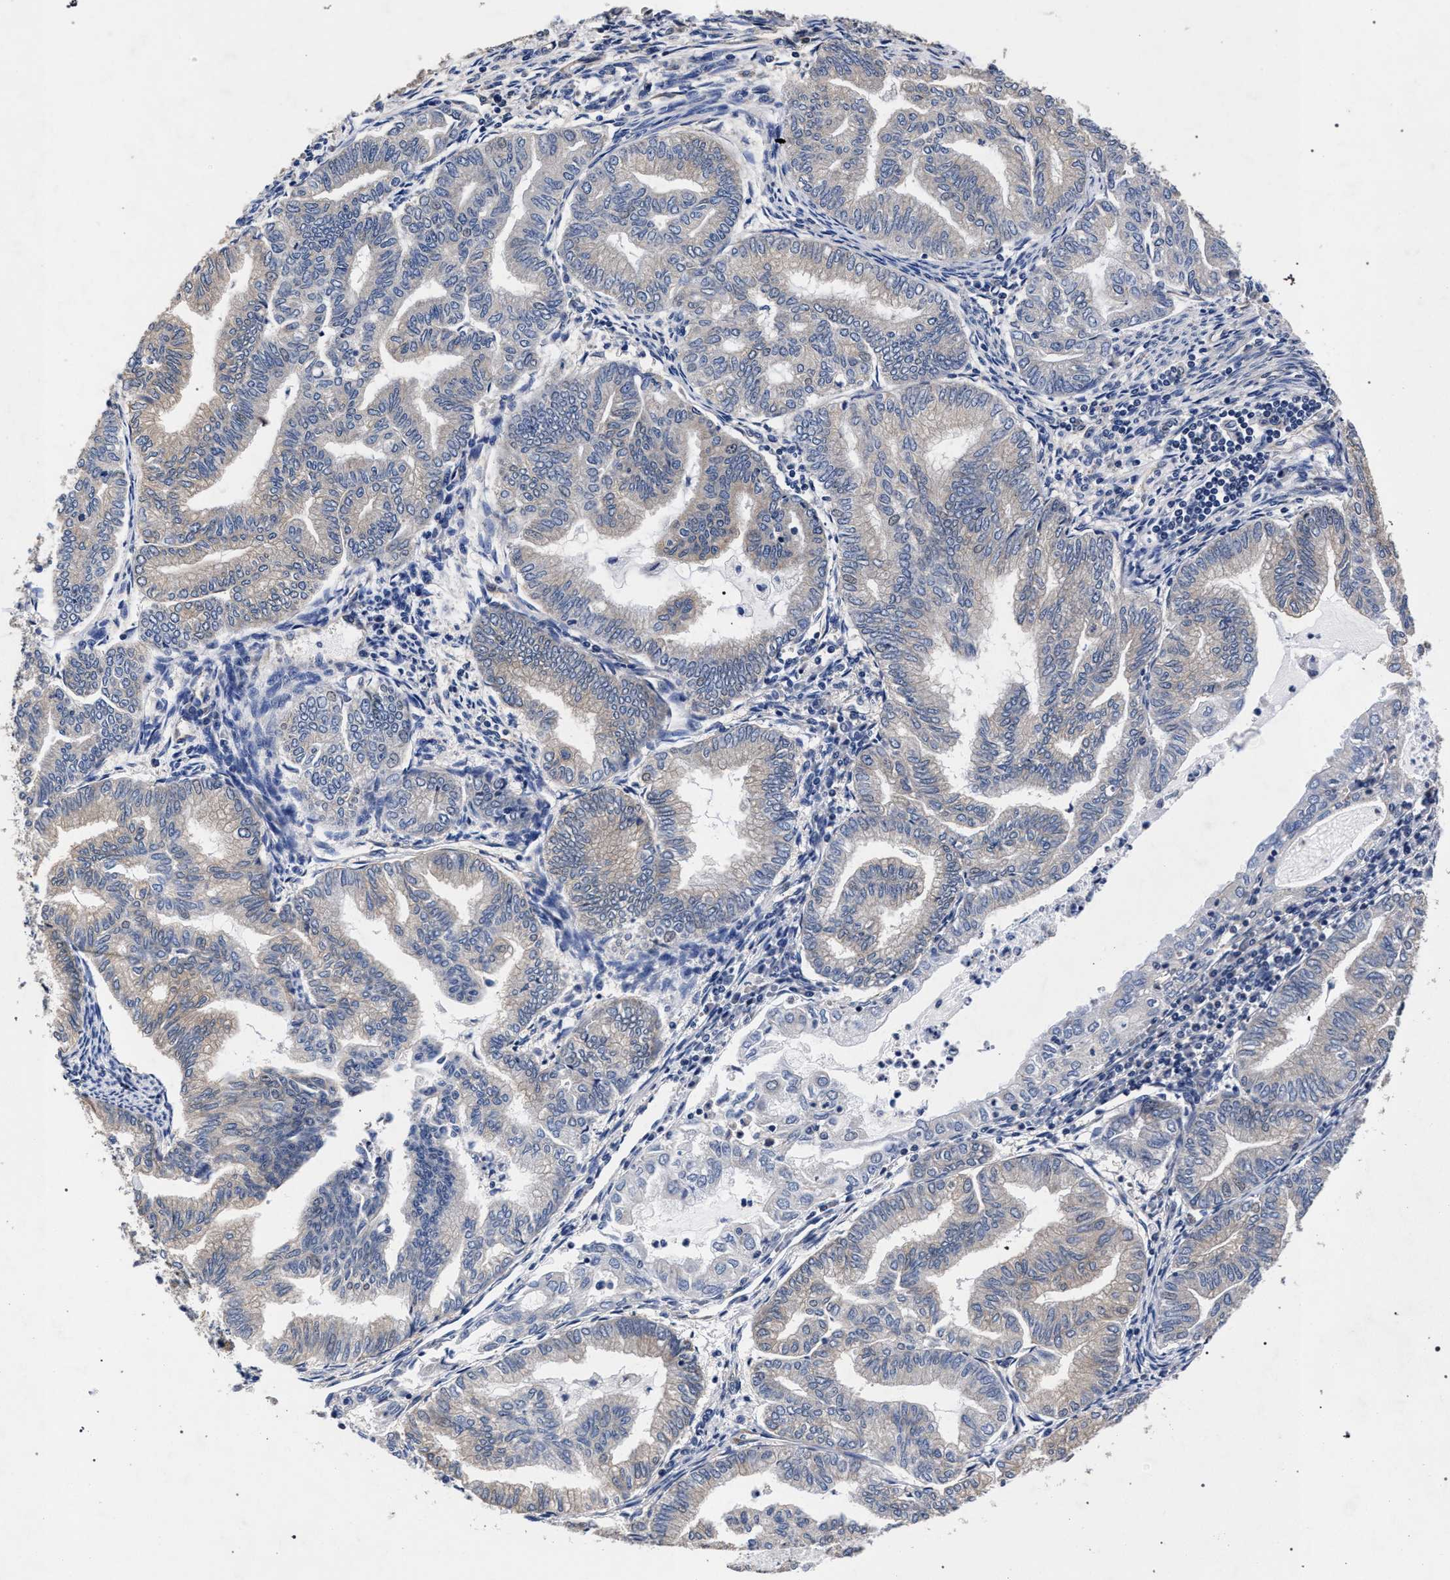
{"staining": {"intensity": "weak", "quantity": "<25%", "location": "cytoplasmic/membranous"}, "tissue": "endometrial cancer", "cell_type": "Tumor cells", "image_type": "cancer", "snomed": [{"axis": "morphology", "description": "Adenocarcinoma, NOS"}, {"axis": "topography", "description": "Endometrium"}], "caption": "A histopathology image of human endometrial cancer is negative for staining in tumor cells.", "gene": "CFAP95", "patient": {"sex": "female", "age": 79}}